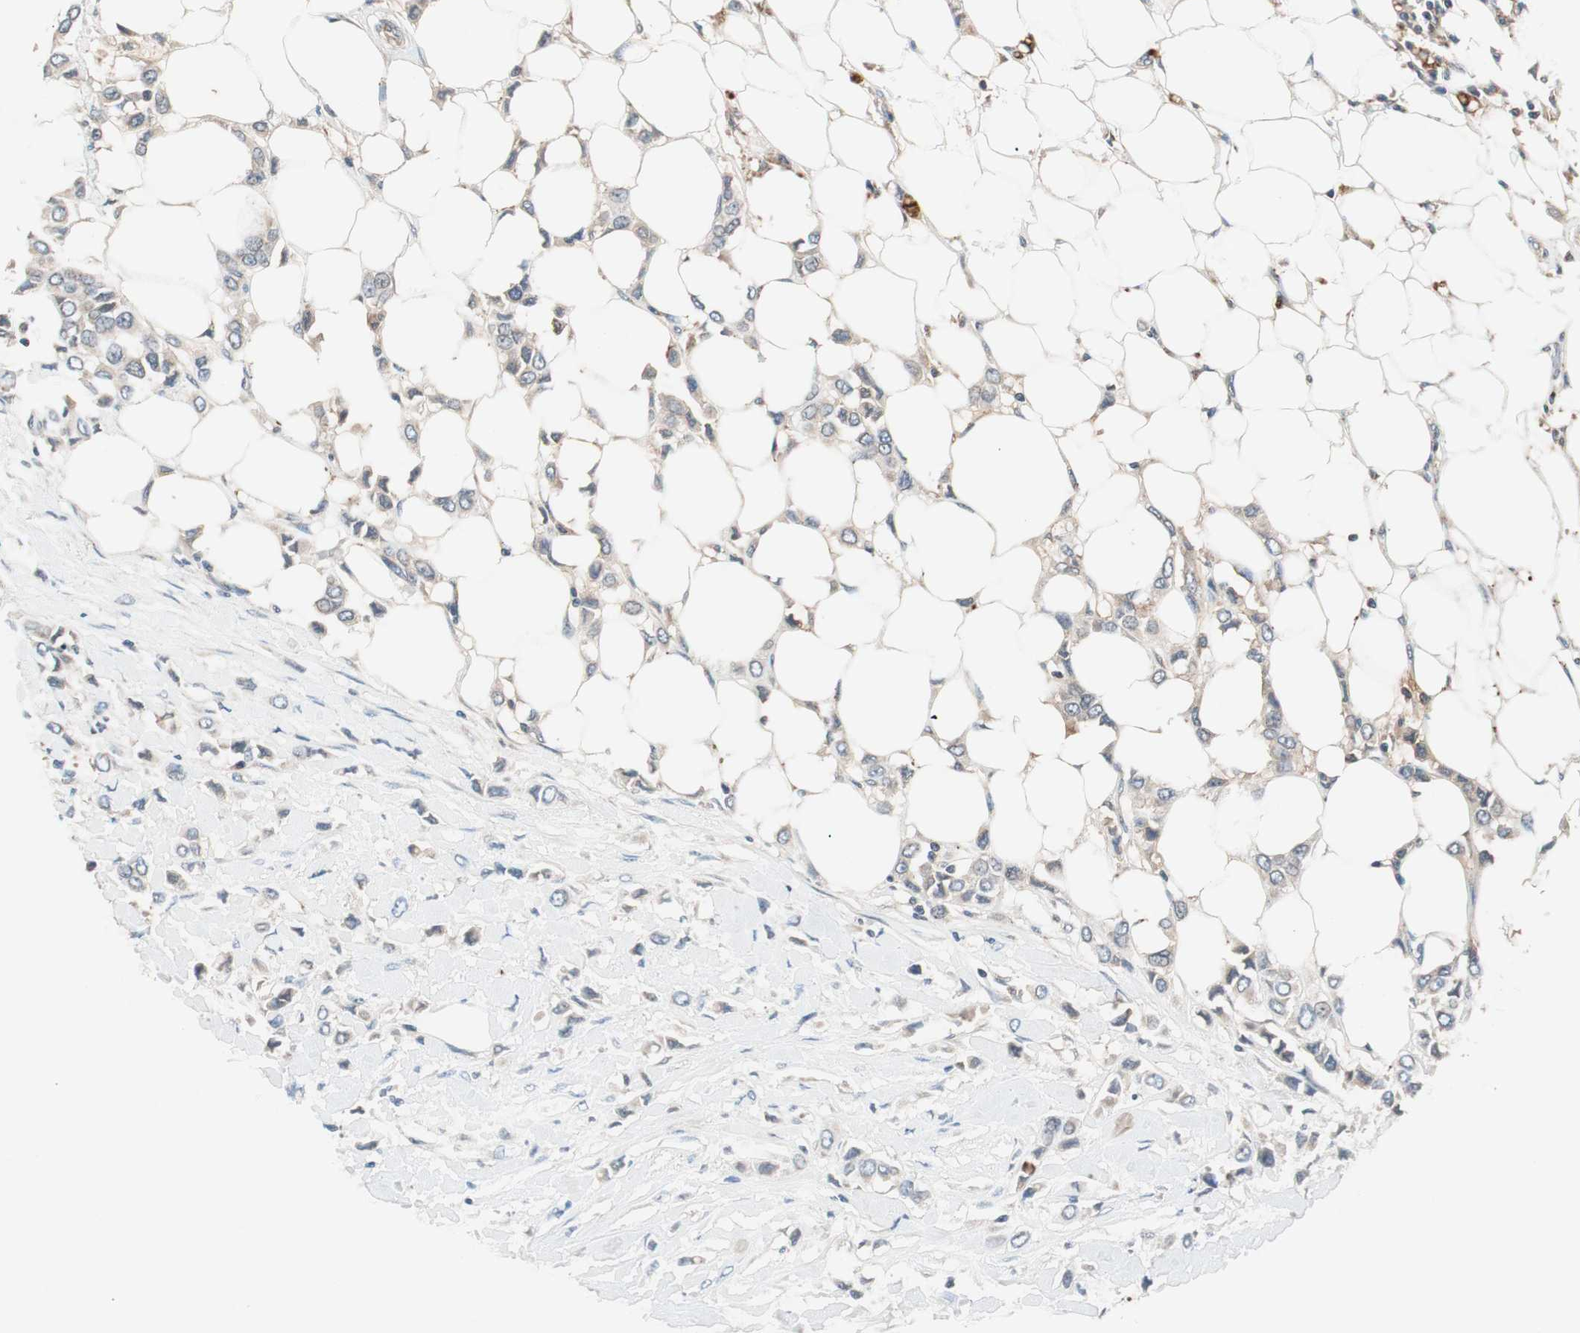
{"staining": {"intensity": "weak", "quantity": "25%-75%", "location": "cytoplasmic/membranous"}, "tissue": "breast cancer", "cell_type": "Tumor cells", "image_type": "cancer", "snomed": [{"axis": "morphology", "description": "Lobular carcinoma"}, {"axis": "topography", "description": "Breast"}], "caption": "Protein staining displays weak cytoplasmic/membranous positivity in approximately 25%-75% of tumor cells in lobular carcinoma (breast).", "gene": "HPN", "patient": {"sex": "female", "age": 51}}